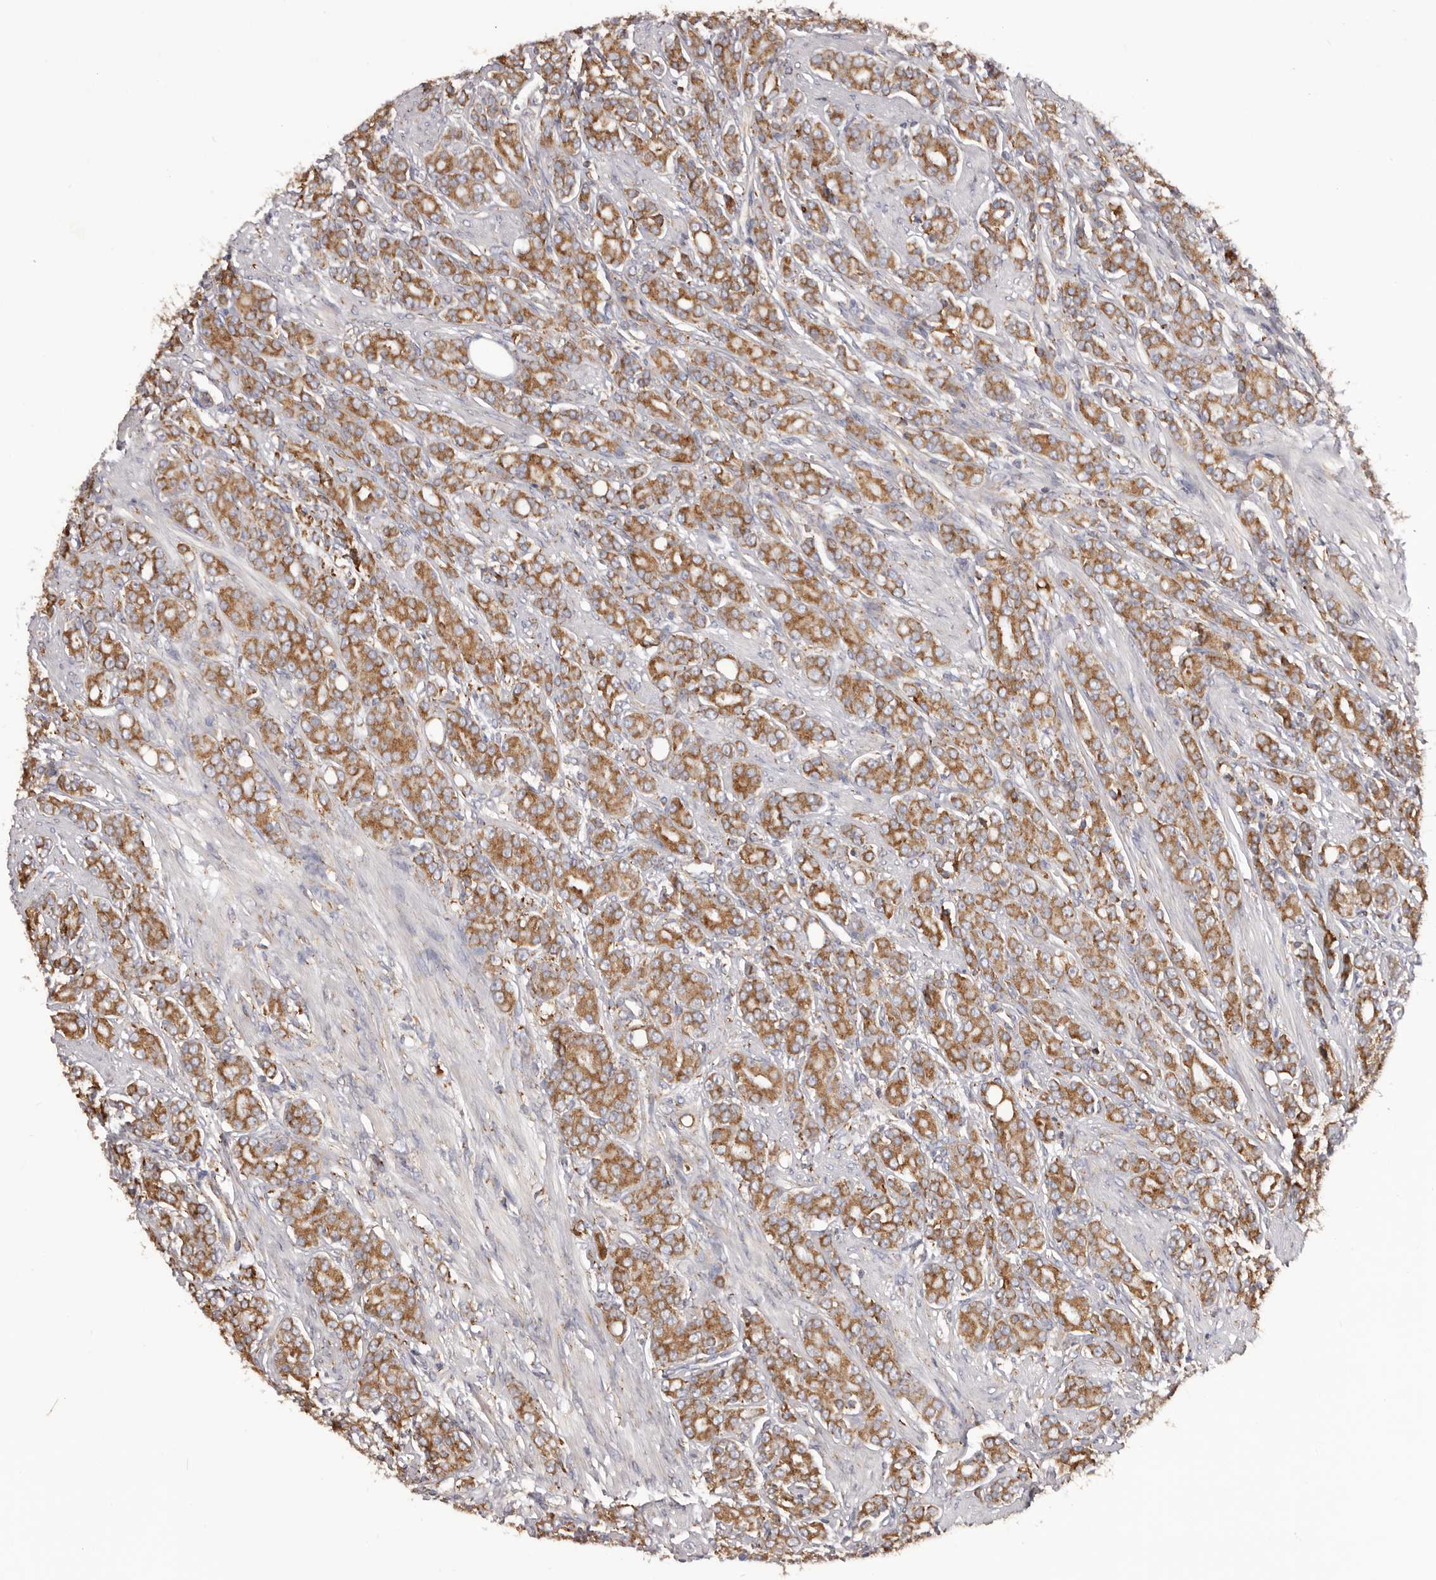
{"staining": {"intensity": "moderate", "quantity": ">75%", "location": "cytoplasmic/membranous"}, "tissue": "prostate cancer", "cell_type": "Tumor cells", "image_type": "cancer", "snomed": [{"axis": "morphology", "description": "Adenocarcinoma, High grade"}, {"axis": "topography", "description": "Prostate"}], "caption": "A brown stain shows moderate cytoplasmic/membranous expression of a protein in human prostate cancer tumor cells. The staining is performed using DAB brown chromogen to label protein expression. The nuclei are counter-stained blue using hematoxylin.", "gene": "QRSL1", "patient": {"sex": "male", "age": 62}}